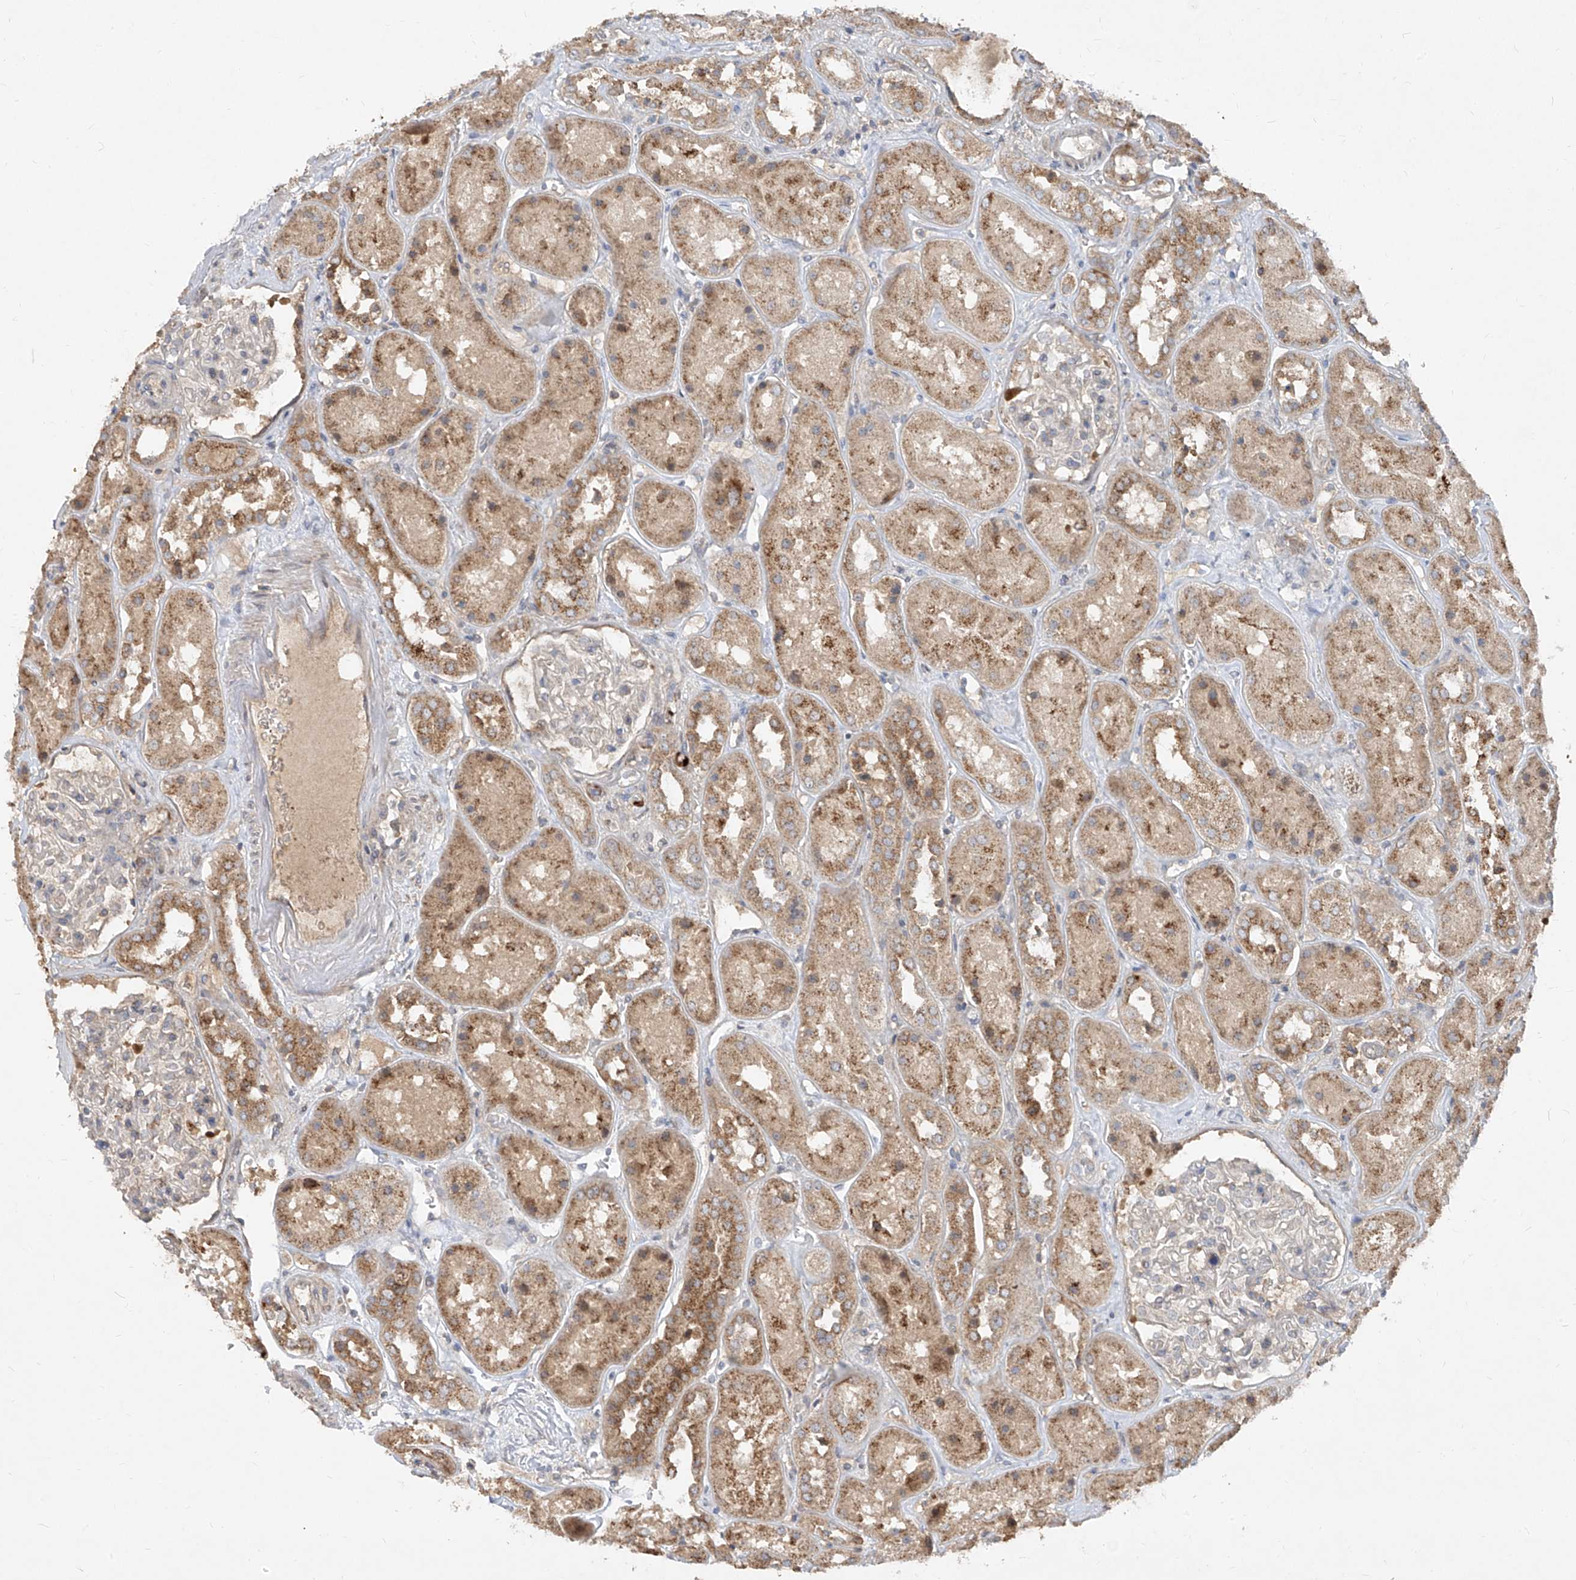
{"staining": {"intensity": "weak", "quantity": "<25%", "location": "cytoplasmic/membranous"}, "tissue": "kidney", "cell_type": "Cells in glomeruli", "image_type": "normal", "snomed": [{"axis": "morphology", "description": "Normal tissue, NOS"}, {"axis": "topography", "description": "Kidney"}], "caption": "Immunohistochemistry (IHC) photomicrograph of unremarkable kidney: kidney stained with DAB reveals no significant protein positivity in cells in glomeruli. (Stains: DAB IHC with hematoxylin counter stain, Microscopy: brightfield microscopy at high magnification).", "gene": "ABCD3", "patient": {"sex": "male", "age": 70}}